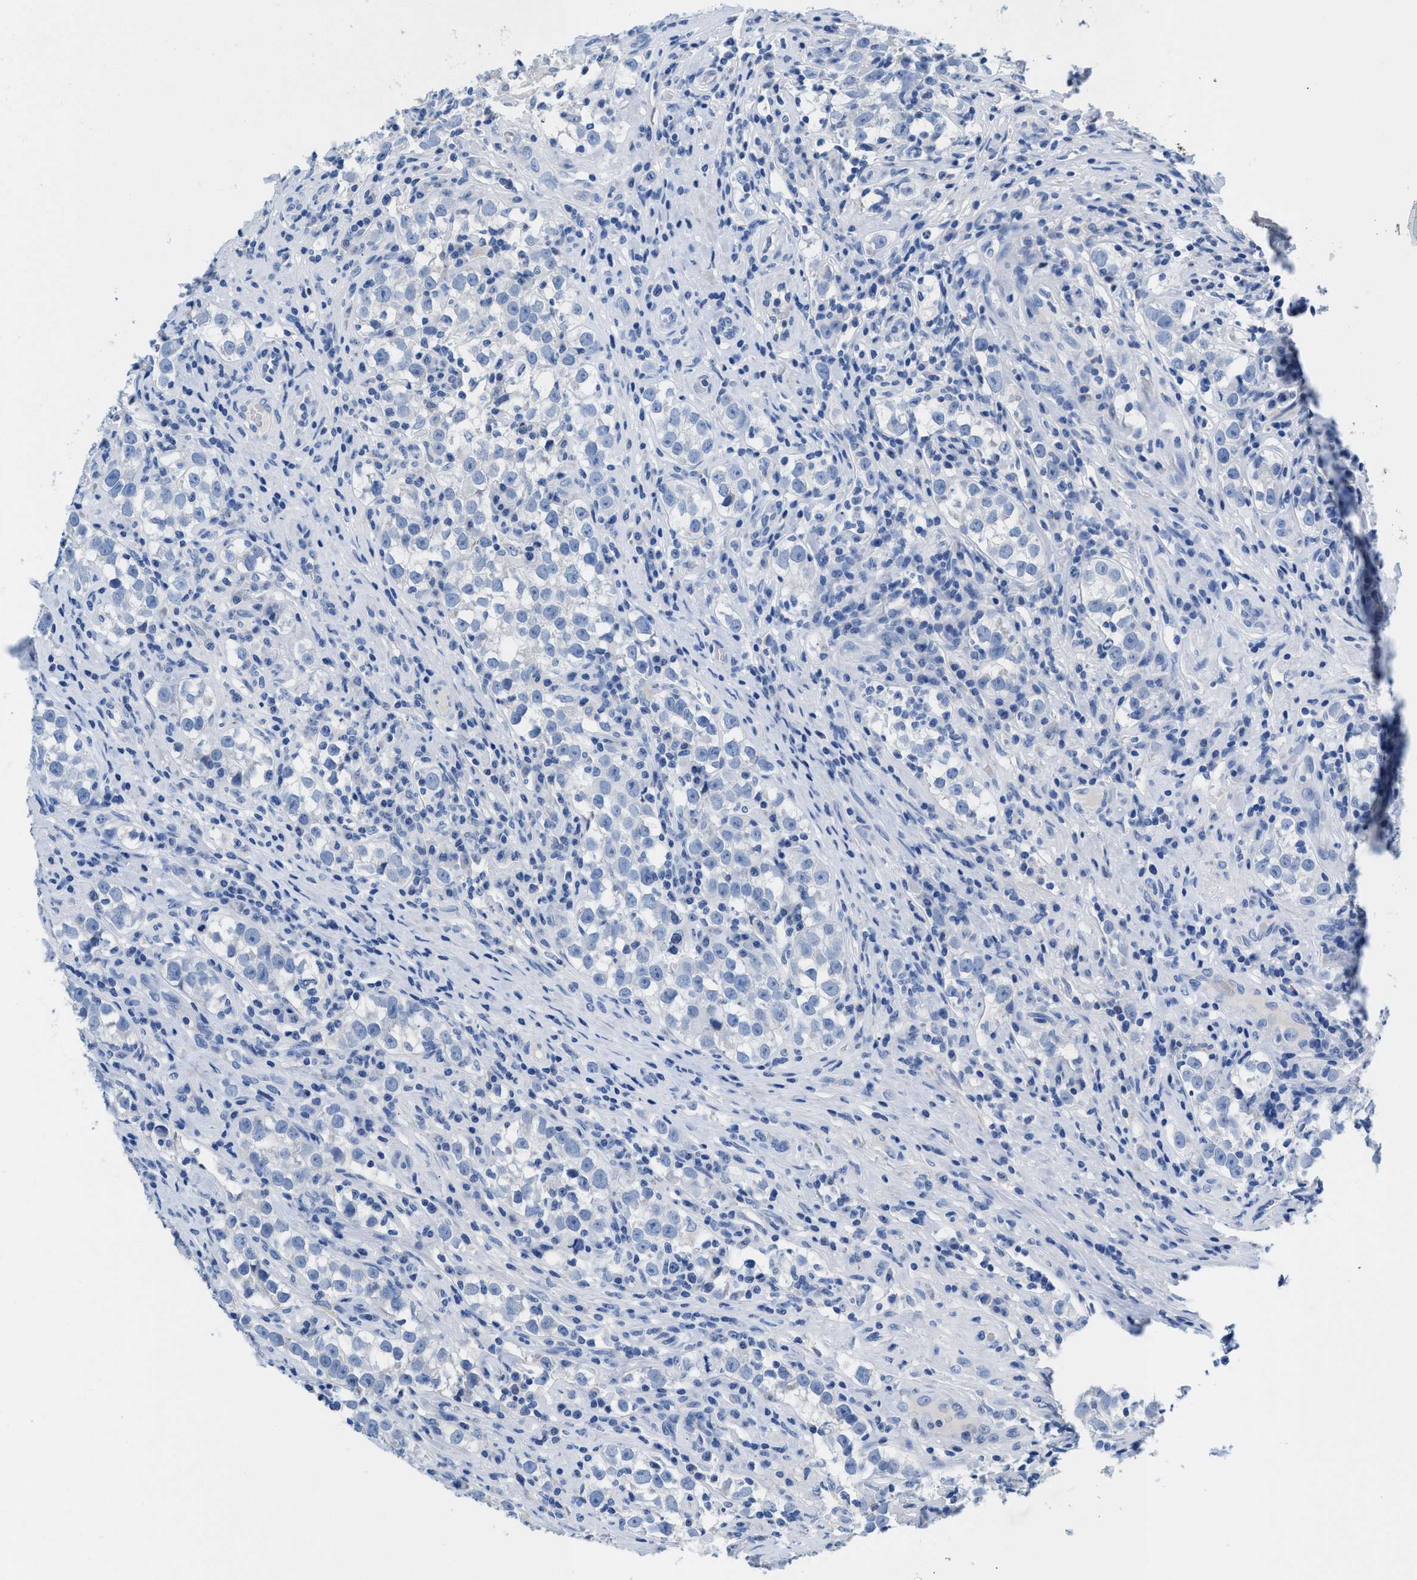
{"staining": {"intensity": "negative", "quantity": "none", "location": "none"}, "tissue": "testis cancer", "cell_type": "Tumor cells", "image_type": "cancer", "snomed": [{"axis": "morphology", "description": "Normal tissue, NOS"}, {"axis": "morphology", "description": "Seminoma, NOS"}, {"axis": "topography", "description": "Testis"}], "caption": "Immunohistochemistry of human seminoma (testis) shows no positivity in tumor cells.", "gene": "SLFN13", "patient": {"sex": "male", "age": 43}}